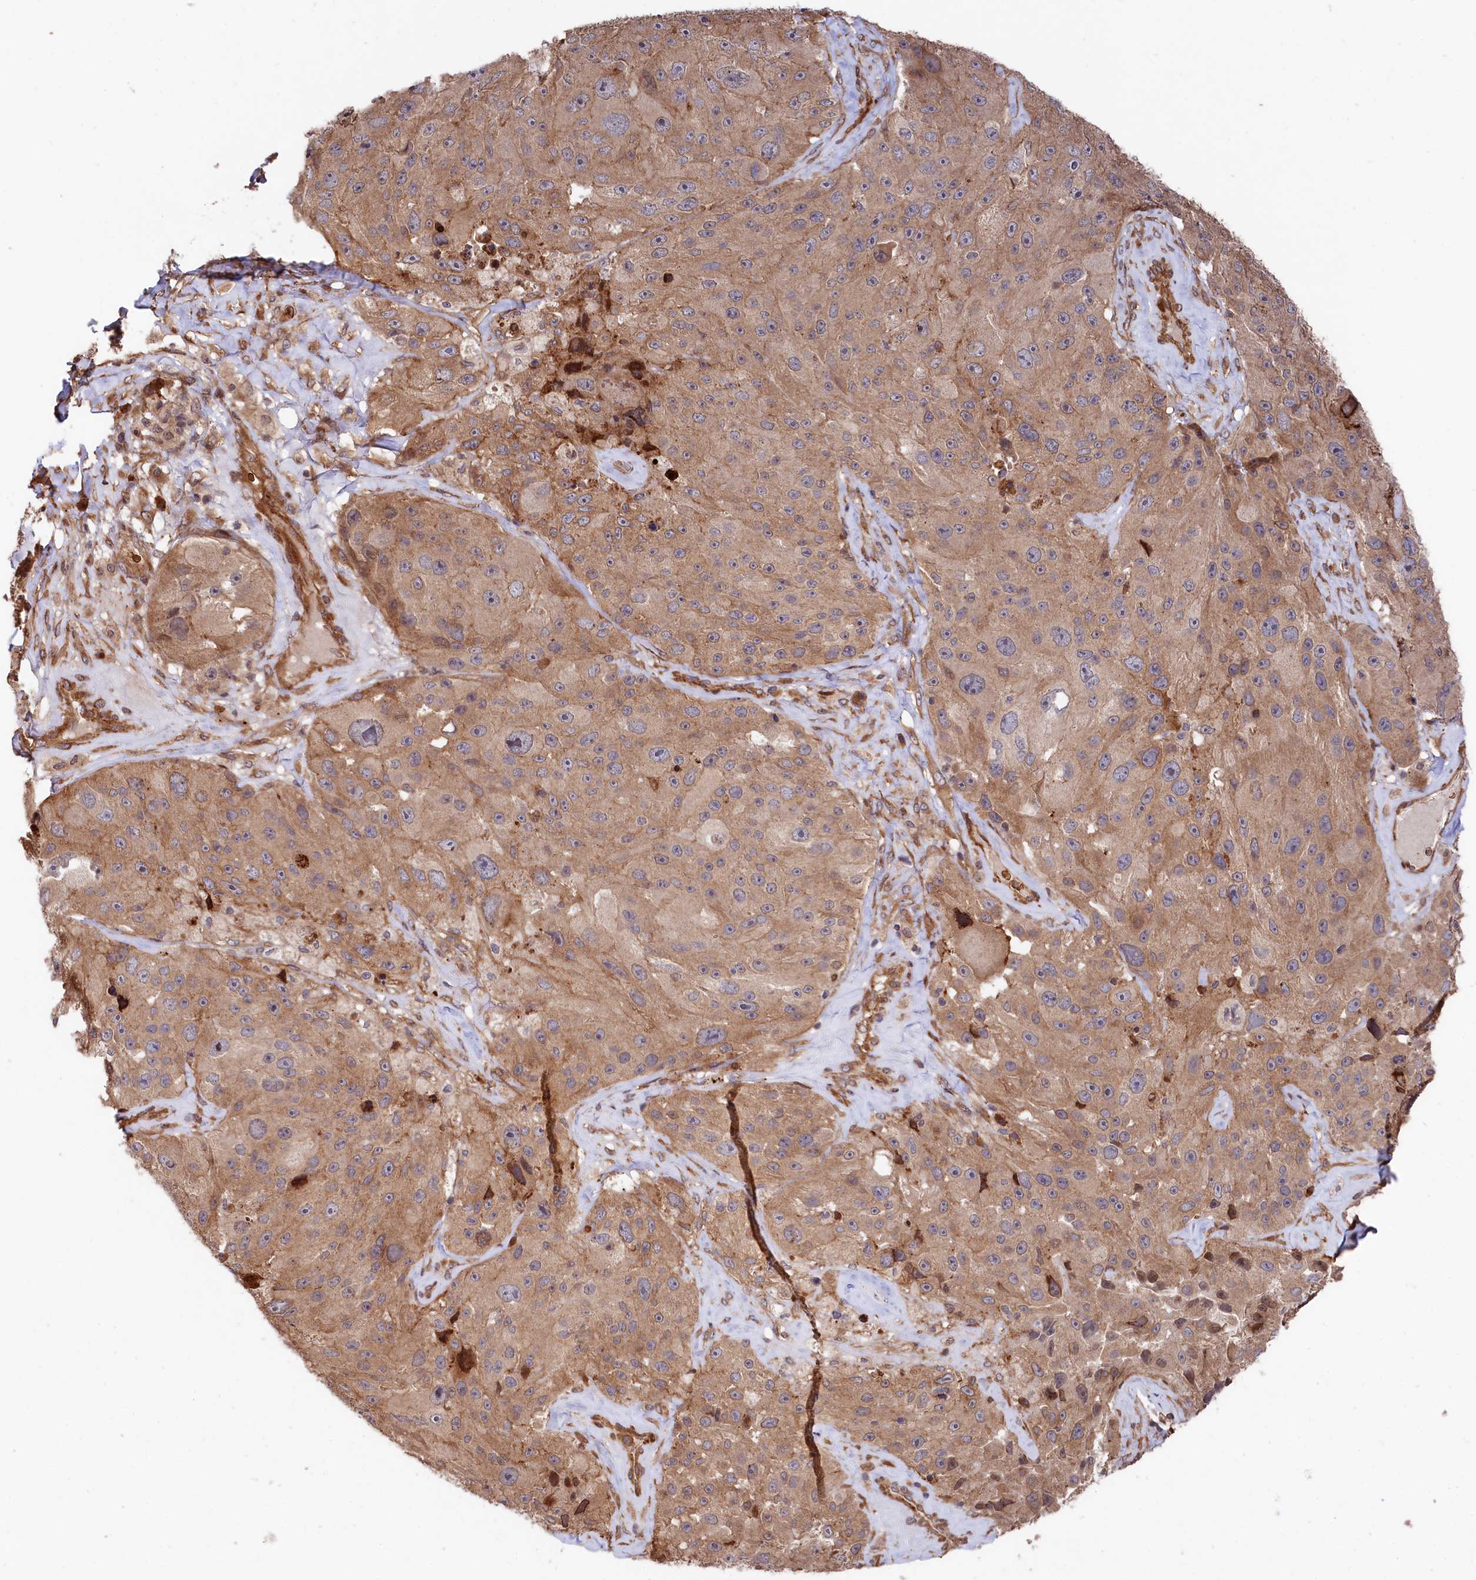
{"staining": {"intensity": "moderate", "quantity": ">75%", "location": "cytoplasmic/membranous"}, "tissue": "melanoma", "cell_type": "Tumor cells", "image_type": "cancer", "snomed": [{"axis": "morphology", "description": "Malignant melanoma, Metastatic site"}, {"axis": "topography", "description": "Lymph node"}], "caption": "A histopathology image of malignant melanoma (metastatic site) stained for a protein shows moderate cytoplasmic/membranous brown staining in tumor cells. (IHC, brightfield microscopy, high magnification).", "gene": "TNKS1BP1", "patient": {"sex": "male", "age": 62}}